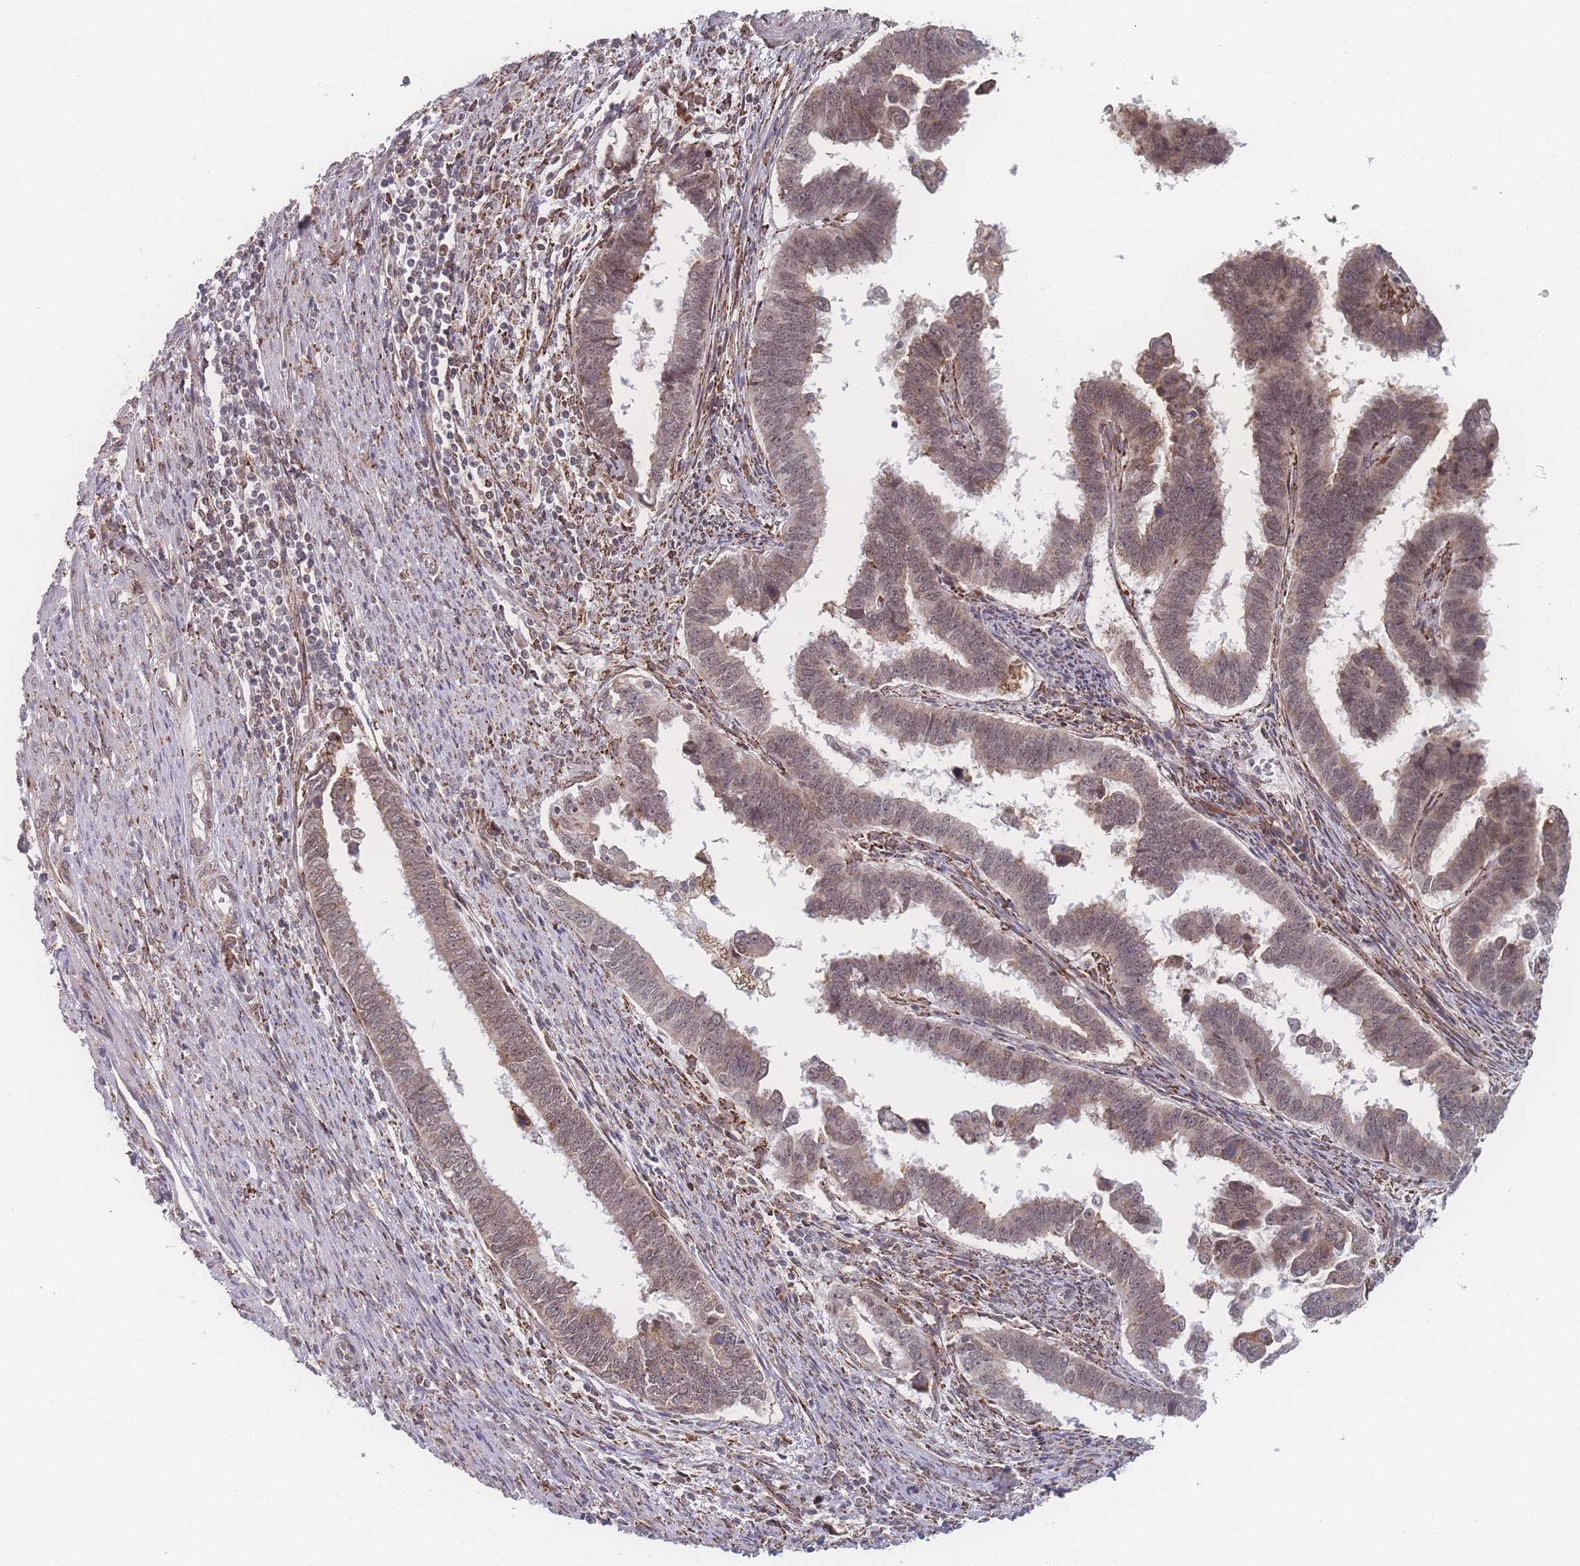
{"staining": {"intensity": "moderate", "quantity": "25%-75%", "location": "cytoplasmic/membranous,nuclear"}, "tissue": "endometrial cancer", "cell_type": "Tumor cells", "image_type": "cancer", "snomed": [{"axis": "morphology", "description": "Adenocarcinoma, NOS"}, {"axis": "topography", "description": "Endometrium"}], "caption": "Protein staining reveals moderate cytoplasmic/membranous and nuclear positivity in approximately 25%-75% of tumor cells in endometrial cancer (adenocarcinoma).", "gene": "ZC3H13", "patient": {"sex": "female", "age": 75}}